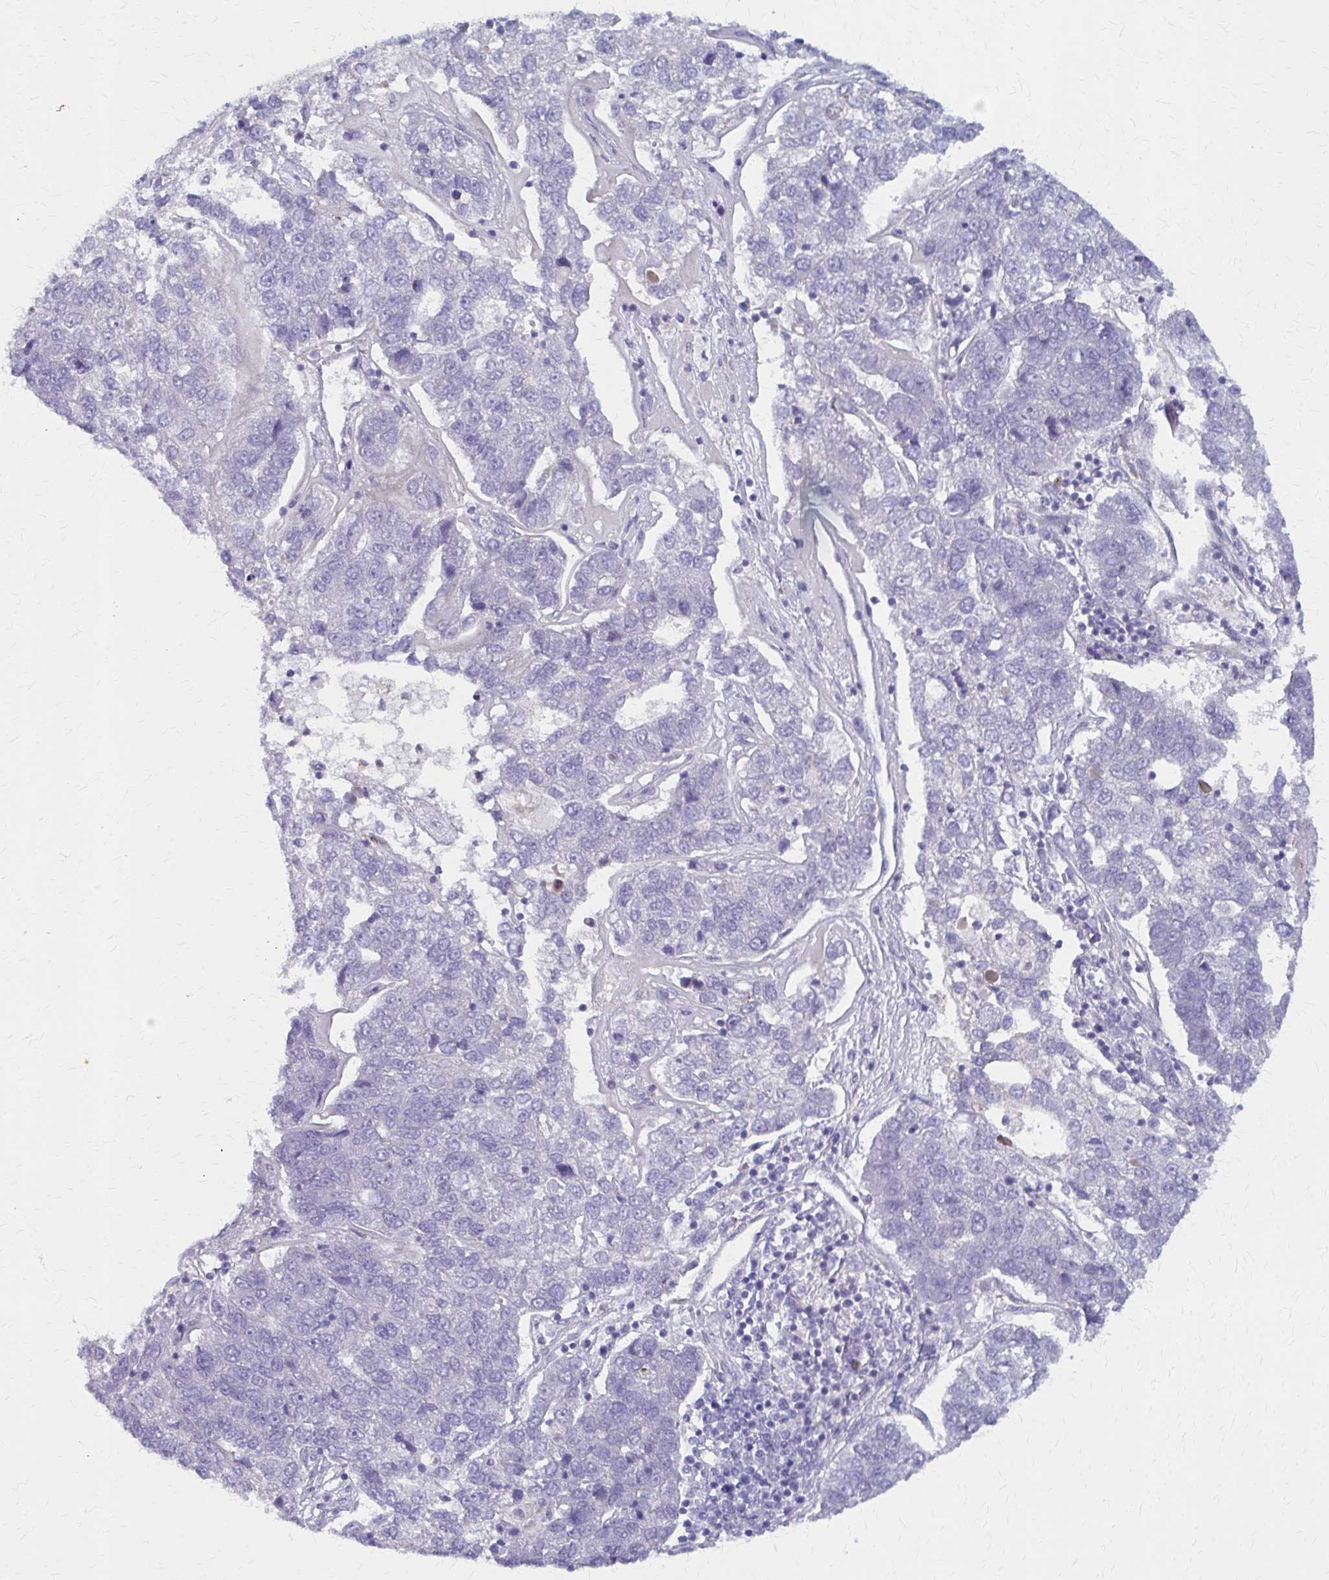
{"staining": {"intensity": "negative", "quantity": "none", "location": "none"}, "tissue": "pancreatic cancer", "cell_type": "Tumor cells", "image_type": "cancer", "snomed": [{"axis": "morphology", "description": "Adenocarcinoma, NOS"}, {"axis": "topography", "description": "Pancreas"}], "caption": "Human adenocarcinoma (pancreatic) stained for a protein using immunohistochemistry (IHC) reveals no staining in tumor cells.", "gene": "GLYATL2", "patient": {"sex": "female", "age": 61}}